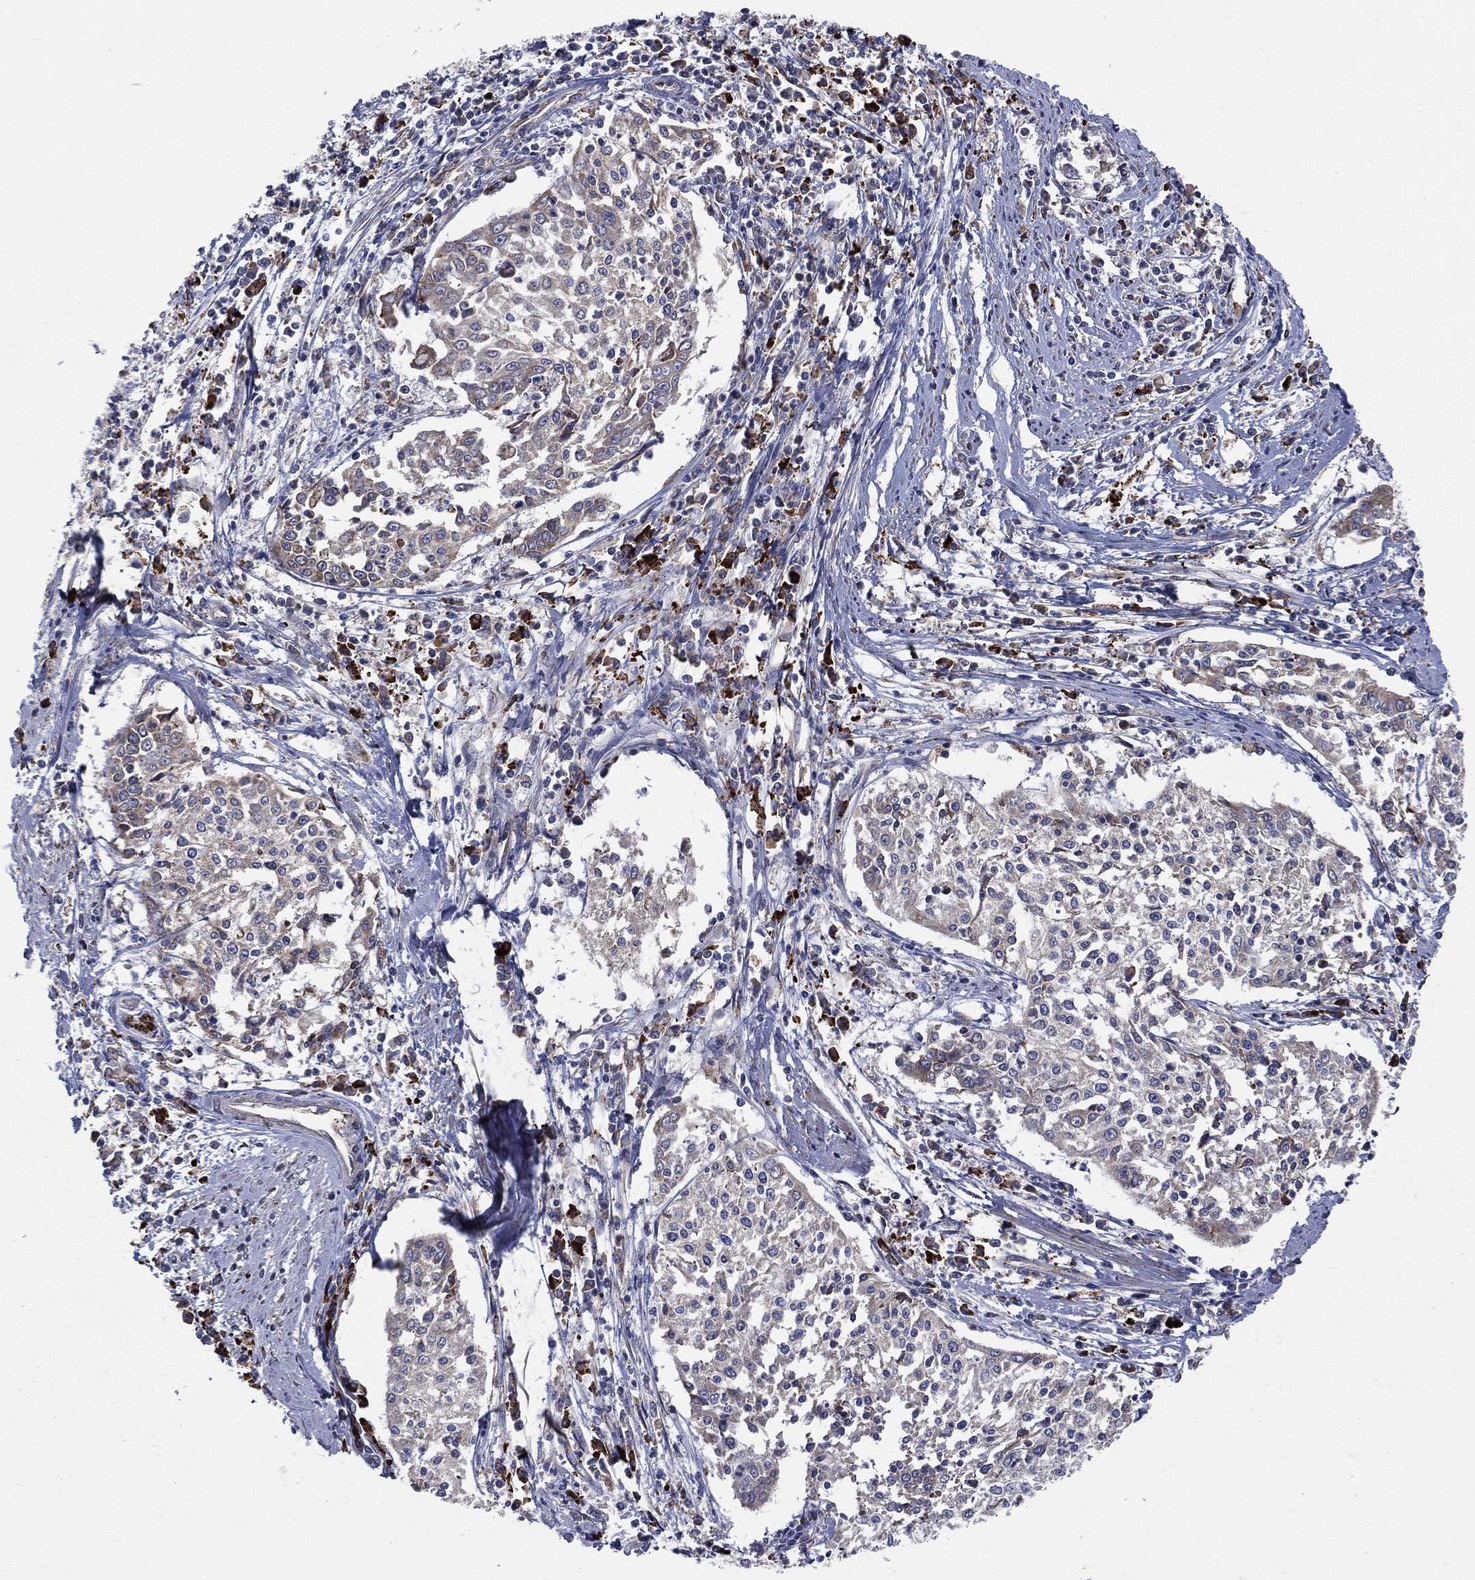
{"staining": {"intensity": "negative", "quantity": "none", "location": "none"}, "tissue": "cervical cancer", "cell_type": "Tumor cells", "image_type": "cancer", "snomed": [{"axis": "morphology", "description": "Squamous cell carcinoma, NOS"}, {"axis": "topography", "description": "Cervix"}], "caption": "This is an immunohistochemistry image of human cervical cancer (squamous cell carcinoma). There is no expression in tumor cells.", "gene": "CCDC159", "patient": {"sex": "female", "age": 41}}